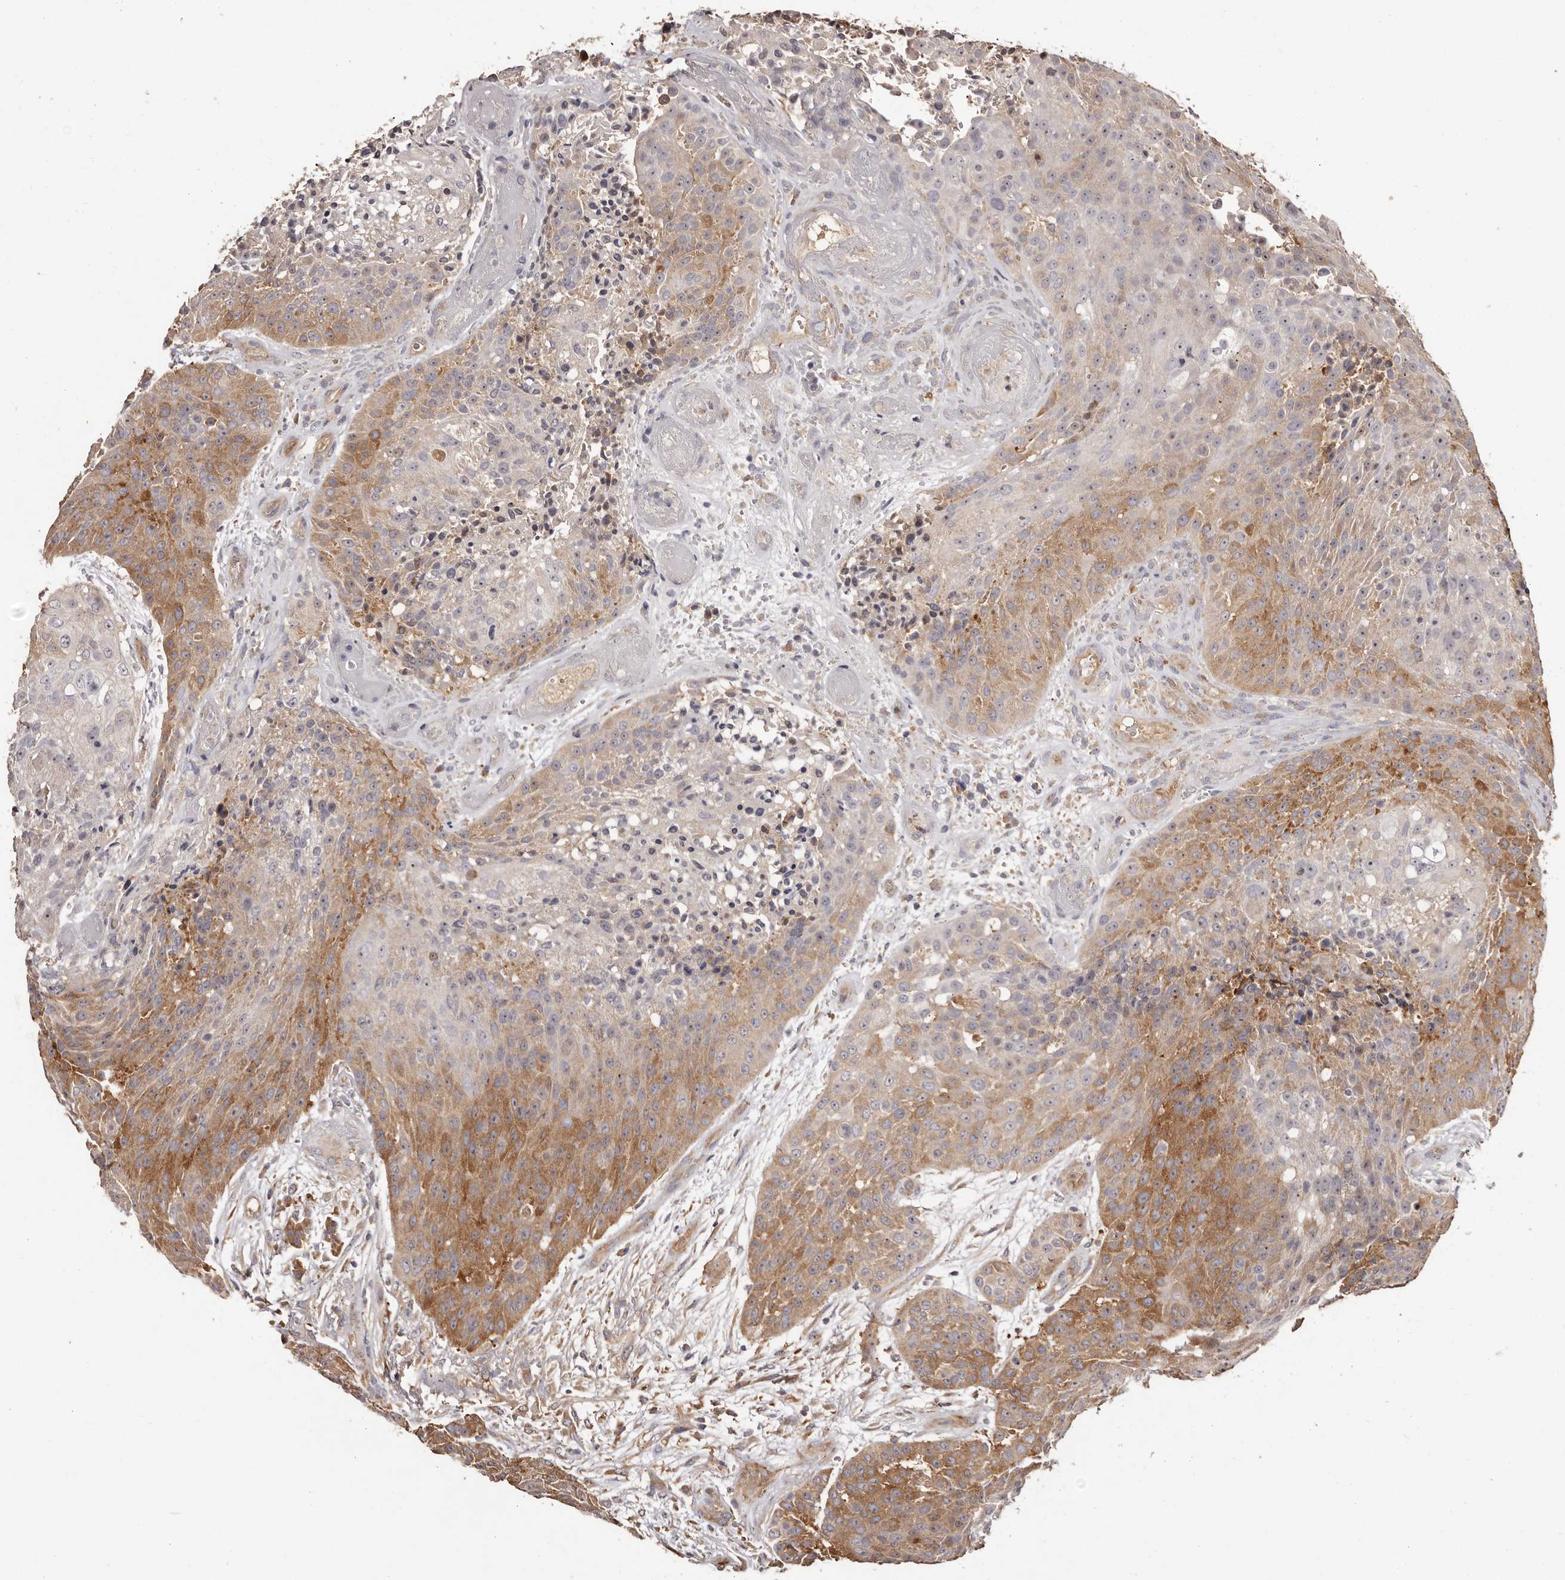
{"staining": {"intensity": "moderate", "quantity": "25%-75%", "location": "cytoplasmic/membranous"}, "tissue": "urothelial cancer", "cell_type": "Tumor cells", "image_type": "cancer", "snomed": [{"axis": "morphology", "description": "Urothelial carcinoma, High grade"}, {"axis": "topography", "description": "Urinary bladder"}], "caption": "Protein expression analysis of urothelial carcinoma (high-grade) demonstrates moderate cytoplasmic/membranous staining in approximately 25%-75% of tumor cells. (DAB (3,3'-diaminobenzidine) IHC with brightfield microscopy, high magnification).", "gene": "LTV1", "patient": {"sex": "female", "age": 63}}